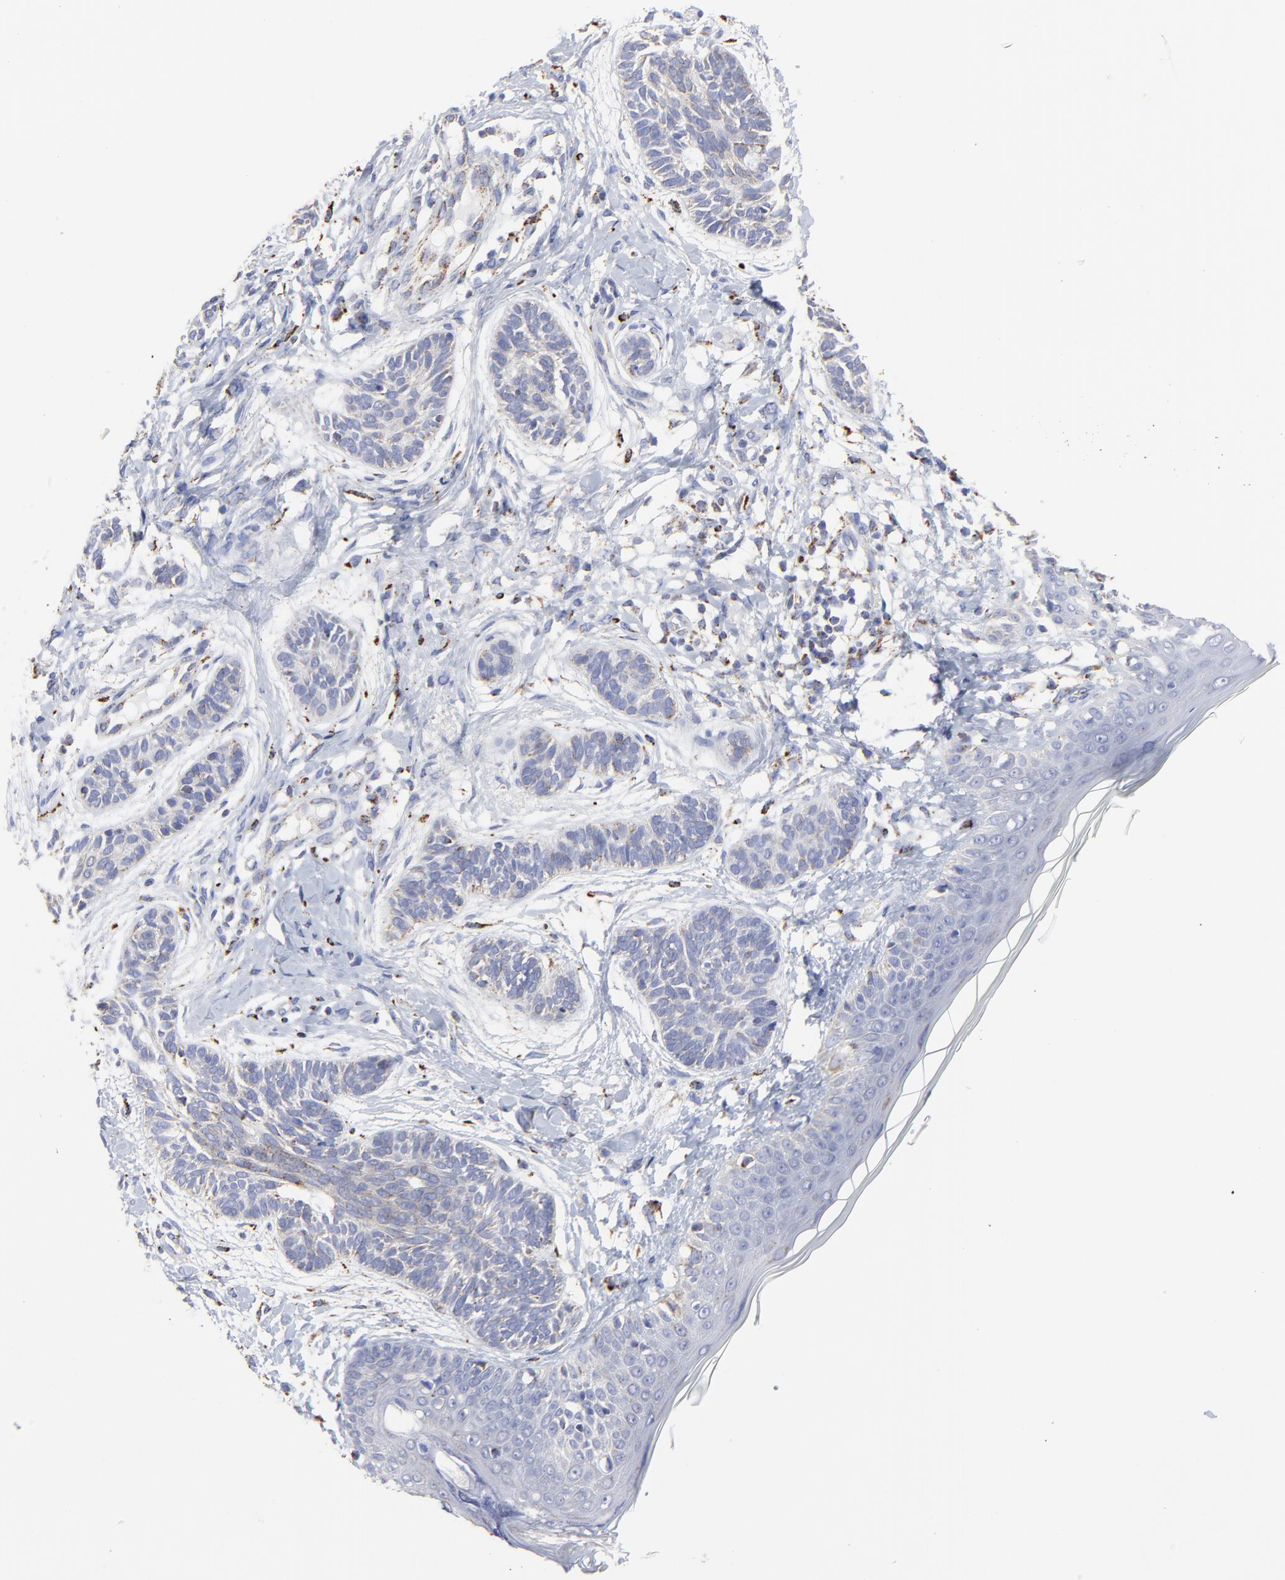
{"staining": {"intensity": "weak", "quantity": "<25%", "location": "cytoplasmic/membranous"}, "tissue": "skin cancer", "cell_type": "Tumor cells", "image_type": "cancer", "snomed": [{"axis": "morphology", "description": "Normal tissue, NOS"}, {"axis": "morphology", "description": "Basal cell carcinoma"}, {"axis": "topography", "description": "Skin"}], "caption": "A histopathology image of human skin cancer is negative for staining in tumor cells.", "gene": "PINK1", "patient": {"sex": "male", "age": 63}}